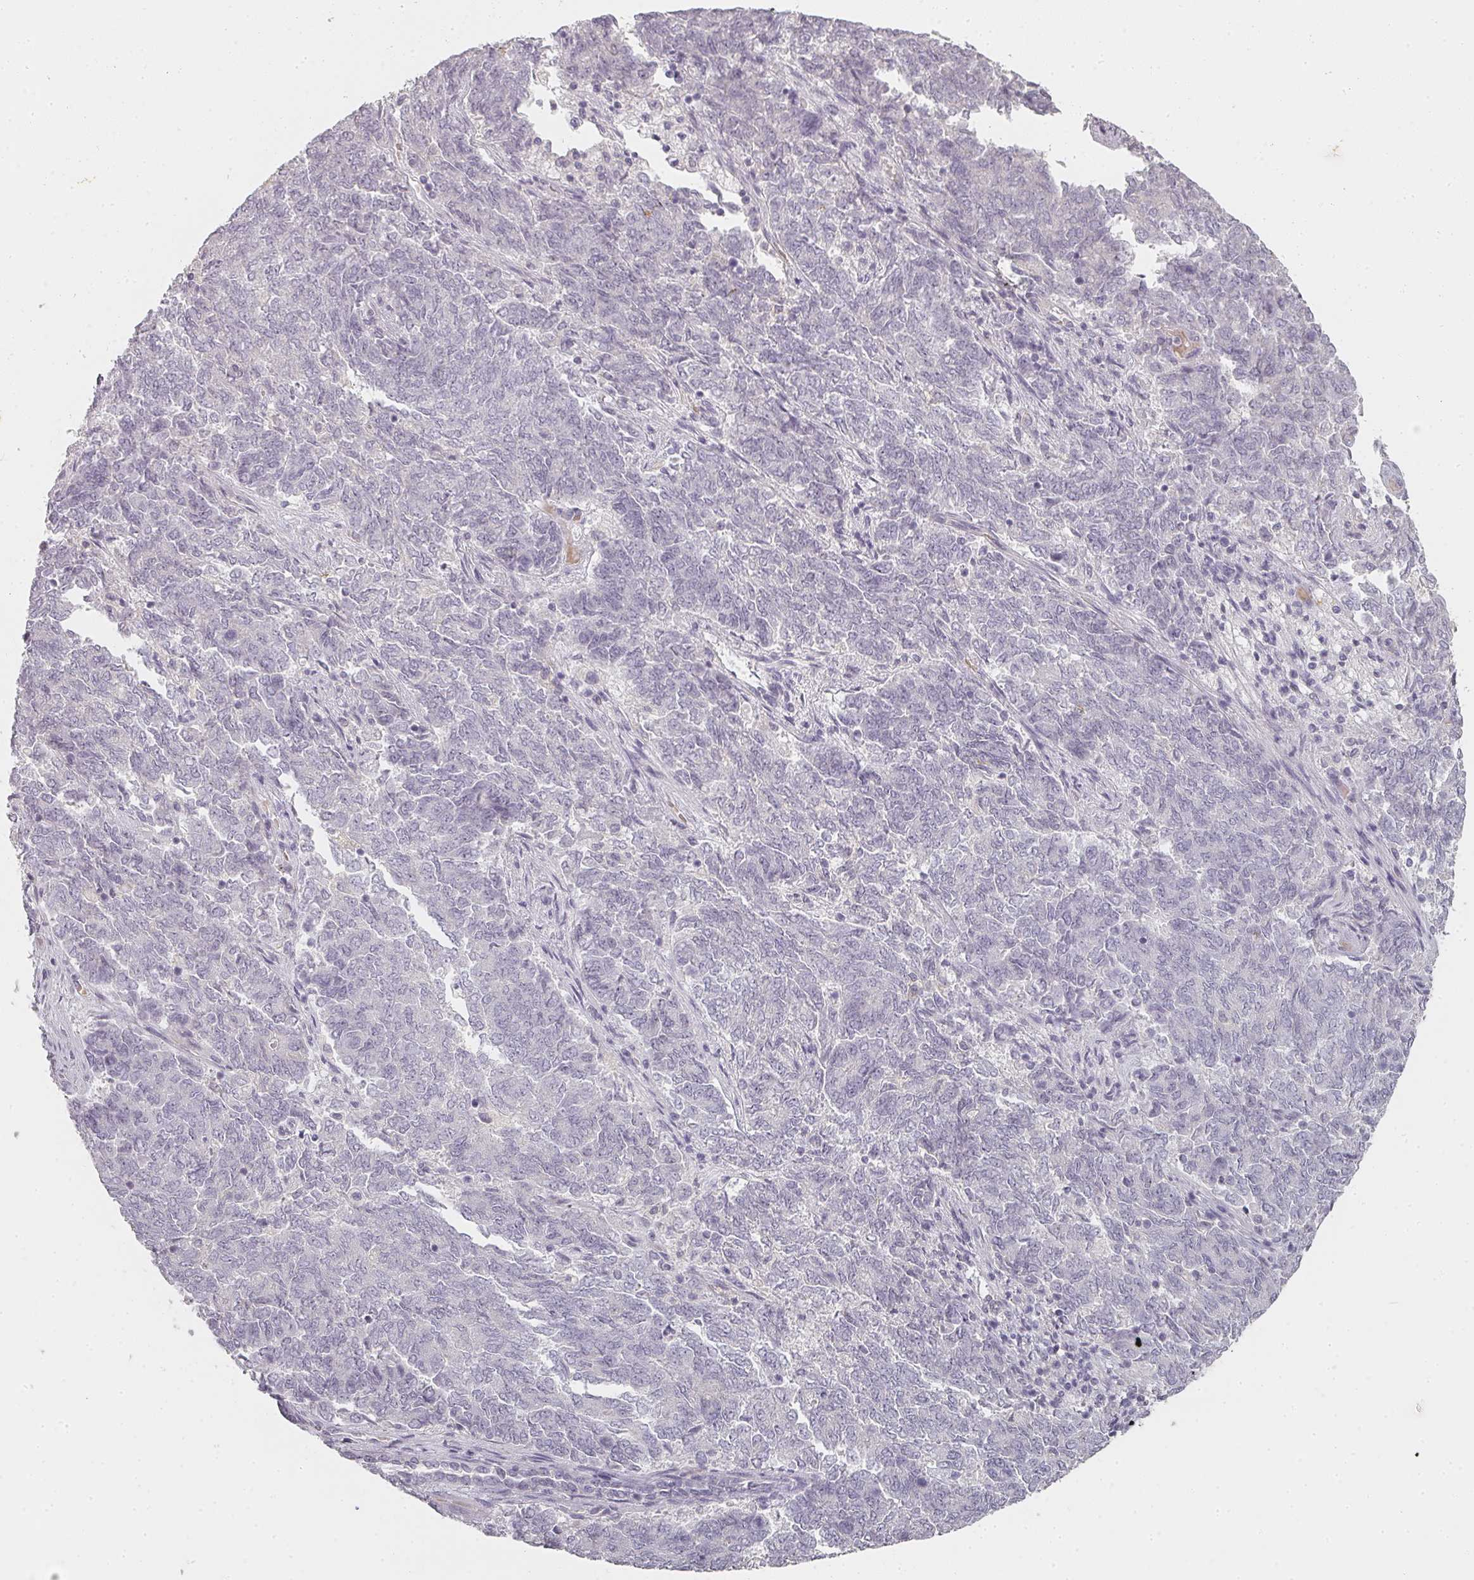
{"staining": {"intensity": "negative", "quantity": "none", "location": "none"}, "tissue": "endometrial cancer", "cell_type": "Tumor cells", "image_type": "cancer", "snomed": [{"axis": "morphology", "description": "Adenocarcinoma, NOS"}, {"axis": "topography", "description": "Endometrium"}], "caption": "High power microscopy micrograph of an IHC photomicrograph of adenocarcinoma (endometrial), revealing no significant positivity in tumor cells.", "gene": "SHISA2", "patient": {"sex": "female", "age": 80}}